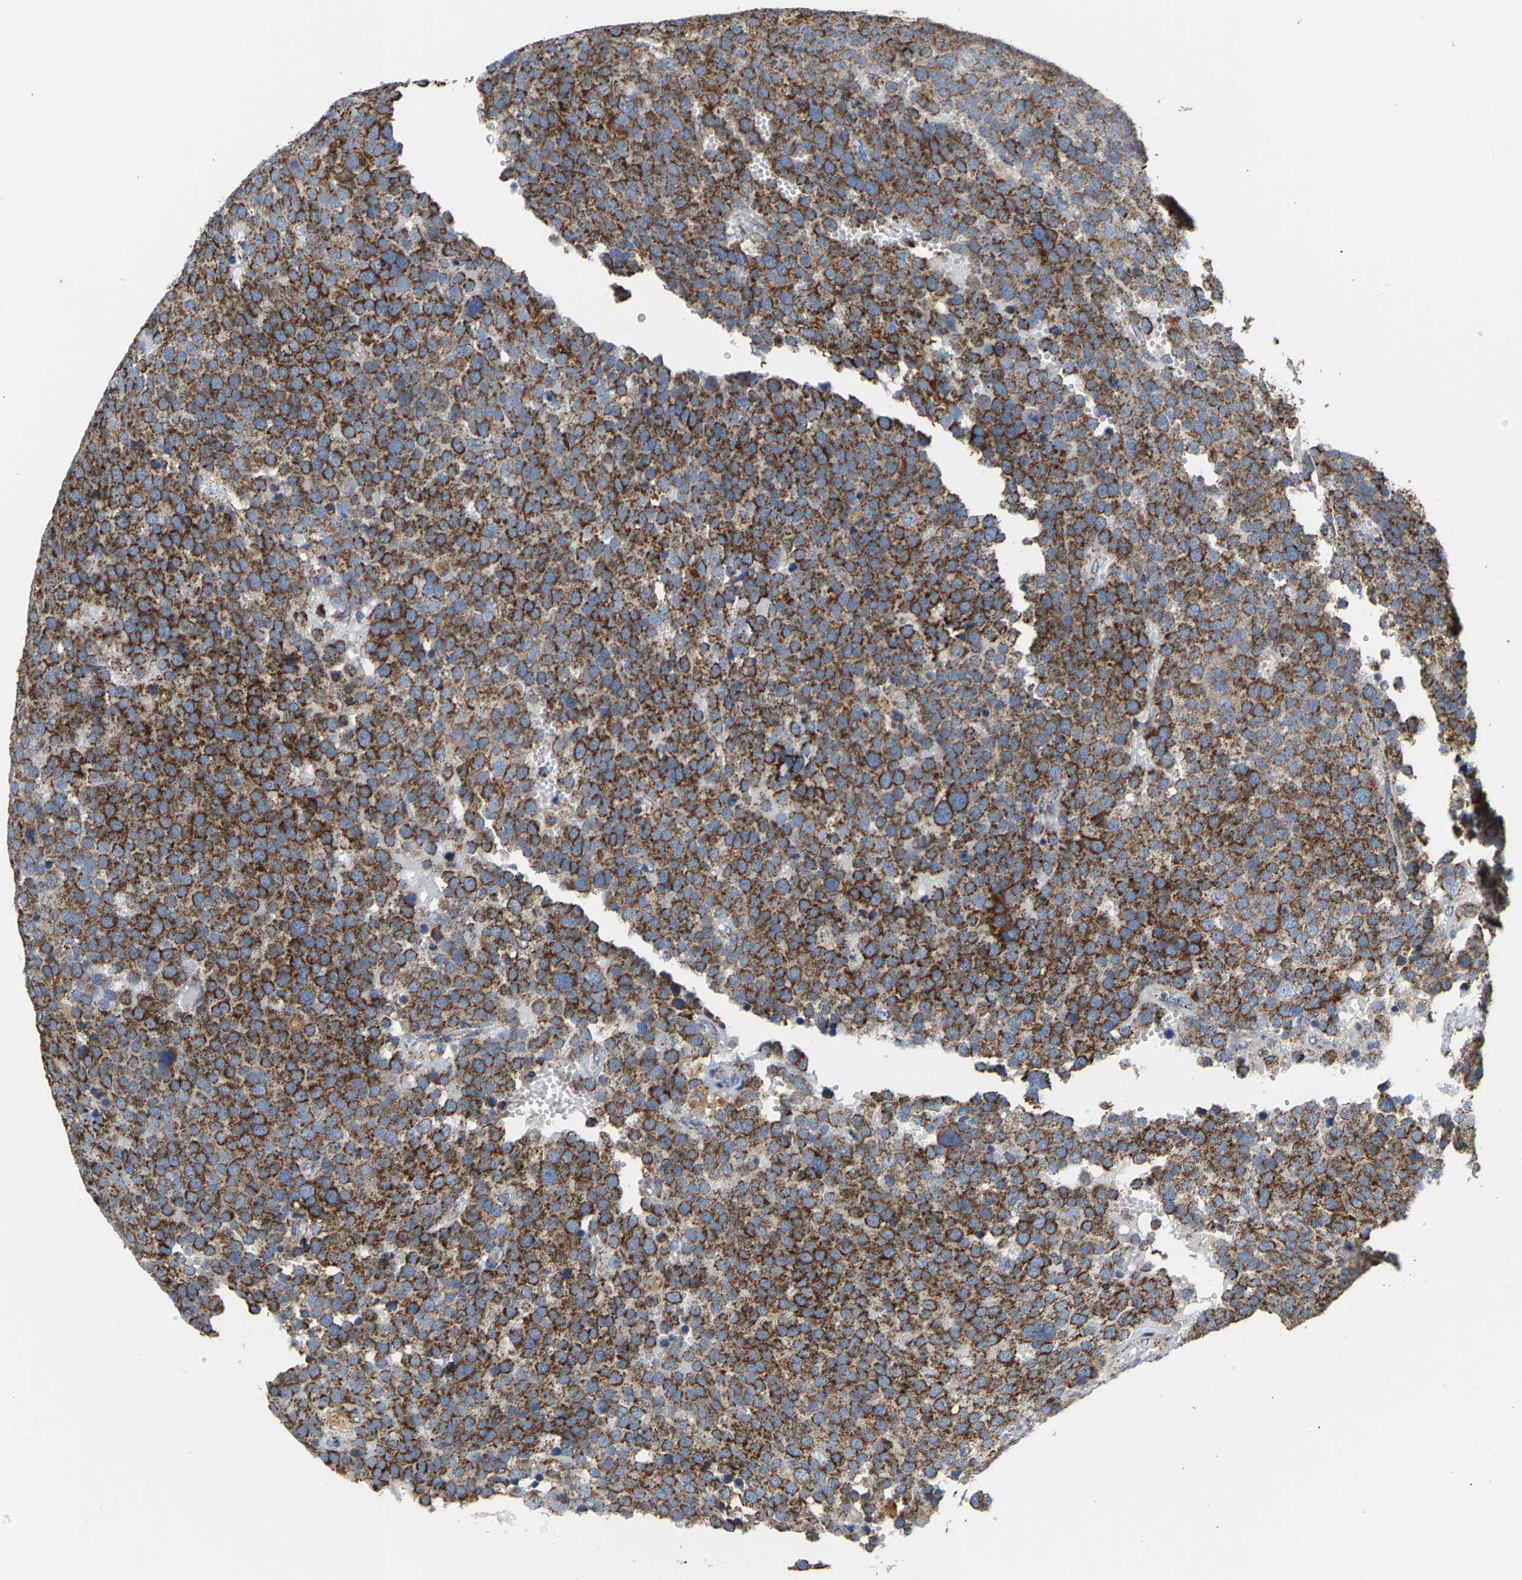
{"staining": {"intensity": "moderate", "quantity": ">75%", "location": "cytoplasmic/membranous"}, "tissue": "testis cancer", "cell_type": "Tumor cells", "image_type": "cancer", "snomed": [{"axis": "morphology", "description": "Normal tissue, NOS"}, {"axis": "morphology", "description": "Seminoma, NOS"}, {"axis": "topography", "description": "Testis"}], "caption": "Human testis seminoma stained for a protein (brown) shows moderate cytoplasmic/membranous positive expression in about >75% of tumor cells.", "gene": "SHMT2", "patient": {"sex": "male", "age": 71}}